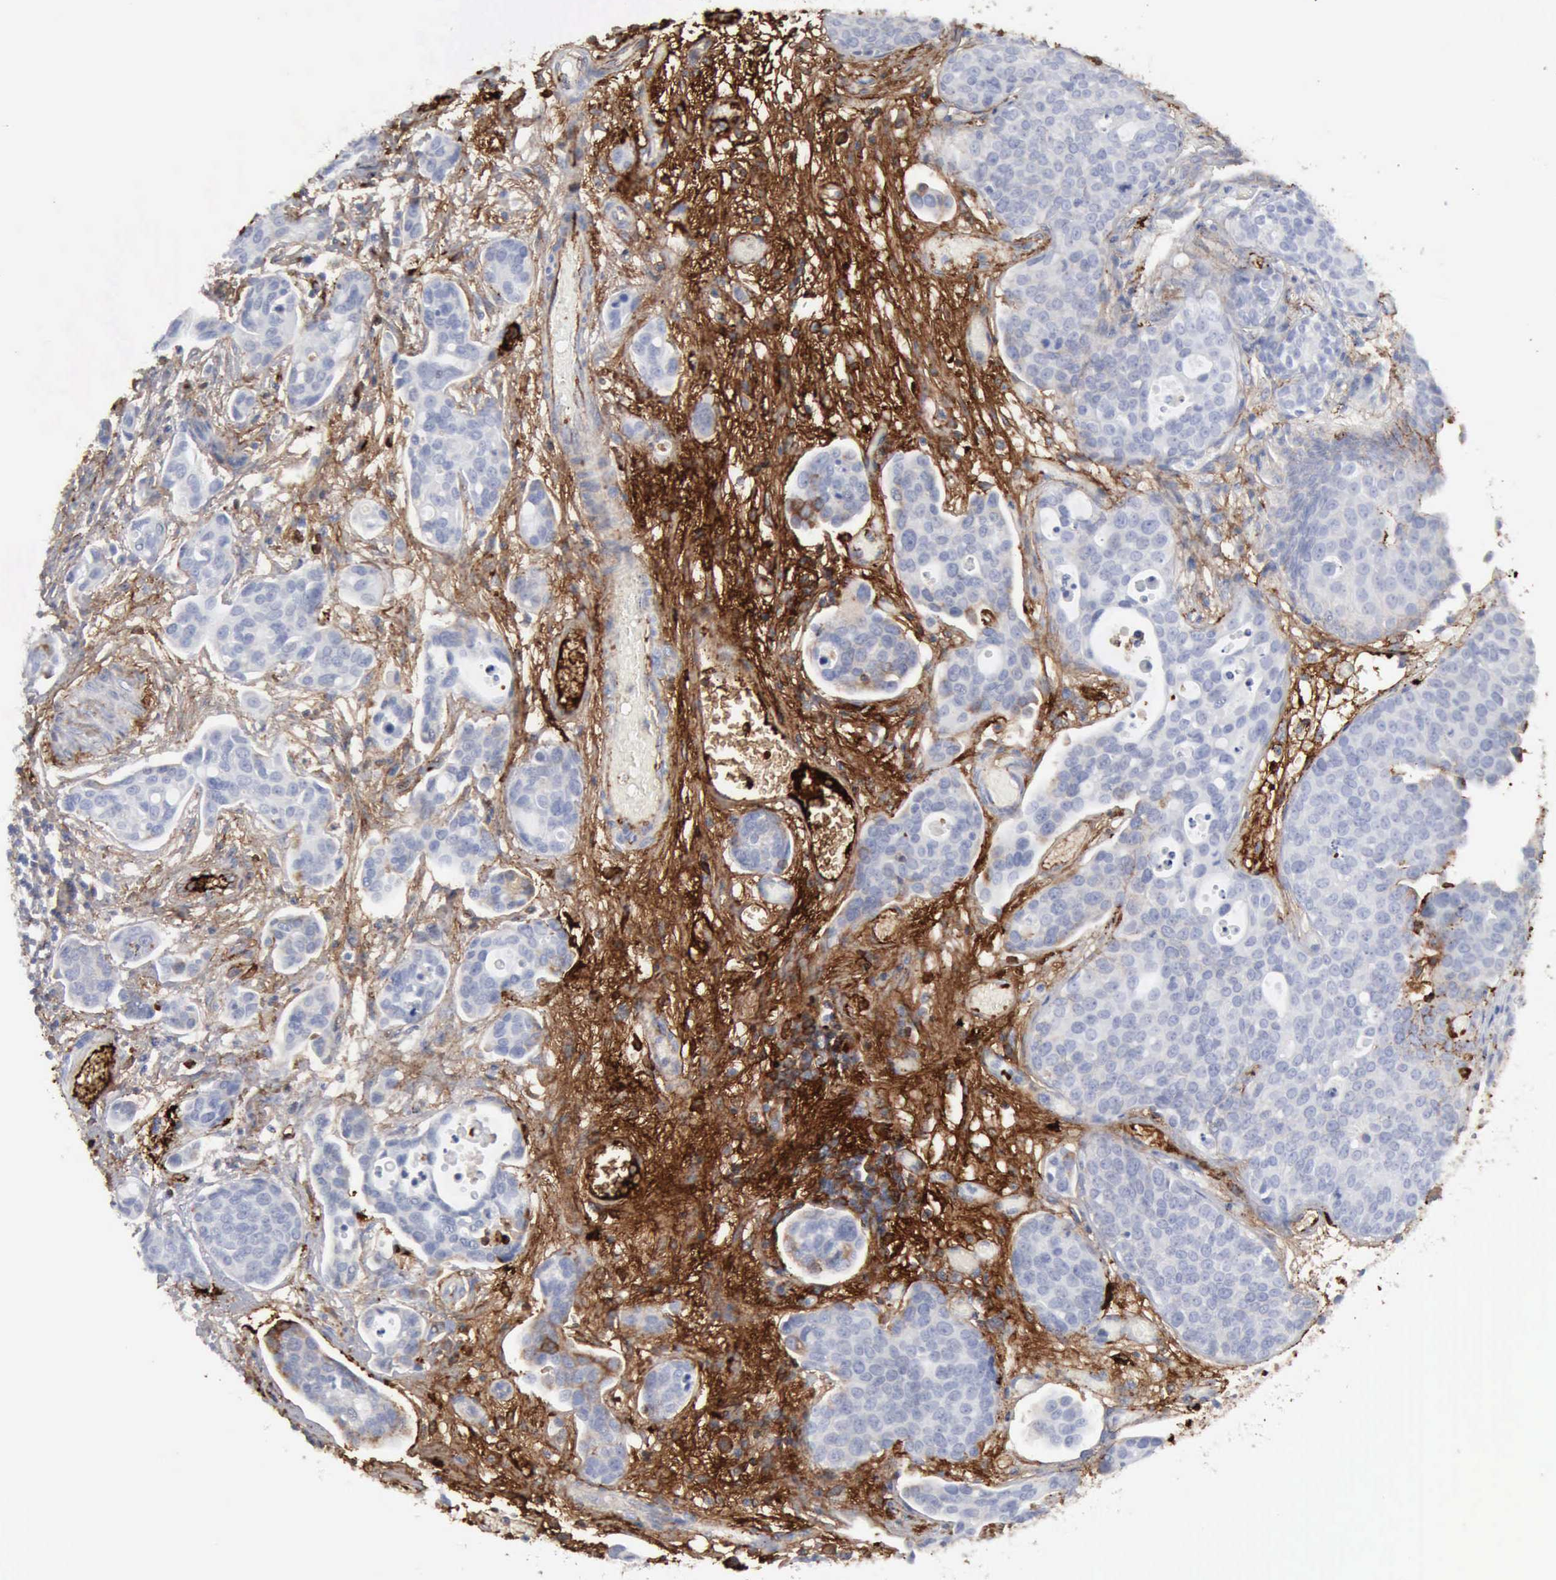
{"staining": {"intensity": "negative", "quantity": "none", "location": "none"}, "tissue": "urothelial cancer", "cell_type": "Tumor cells", "image_type": "cancer", "snomed": [{"axis": "morphology", "description": "Urothelial carcinoma, High grade"}, {"axis": "topography", "description": "Urinary bladder"}], "caption": "Immunohistochemistry photomicrograph of human high-grade urothelial carcinoma stained for a protein (brown), which reveals no expression in tumor cells.", "gene": "C4BPA", "patient": {"sex": "male", "age": 78}}